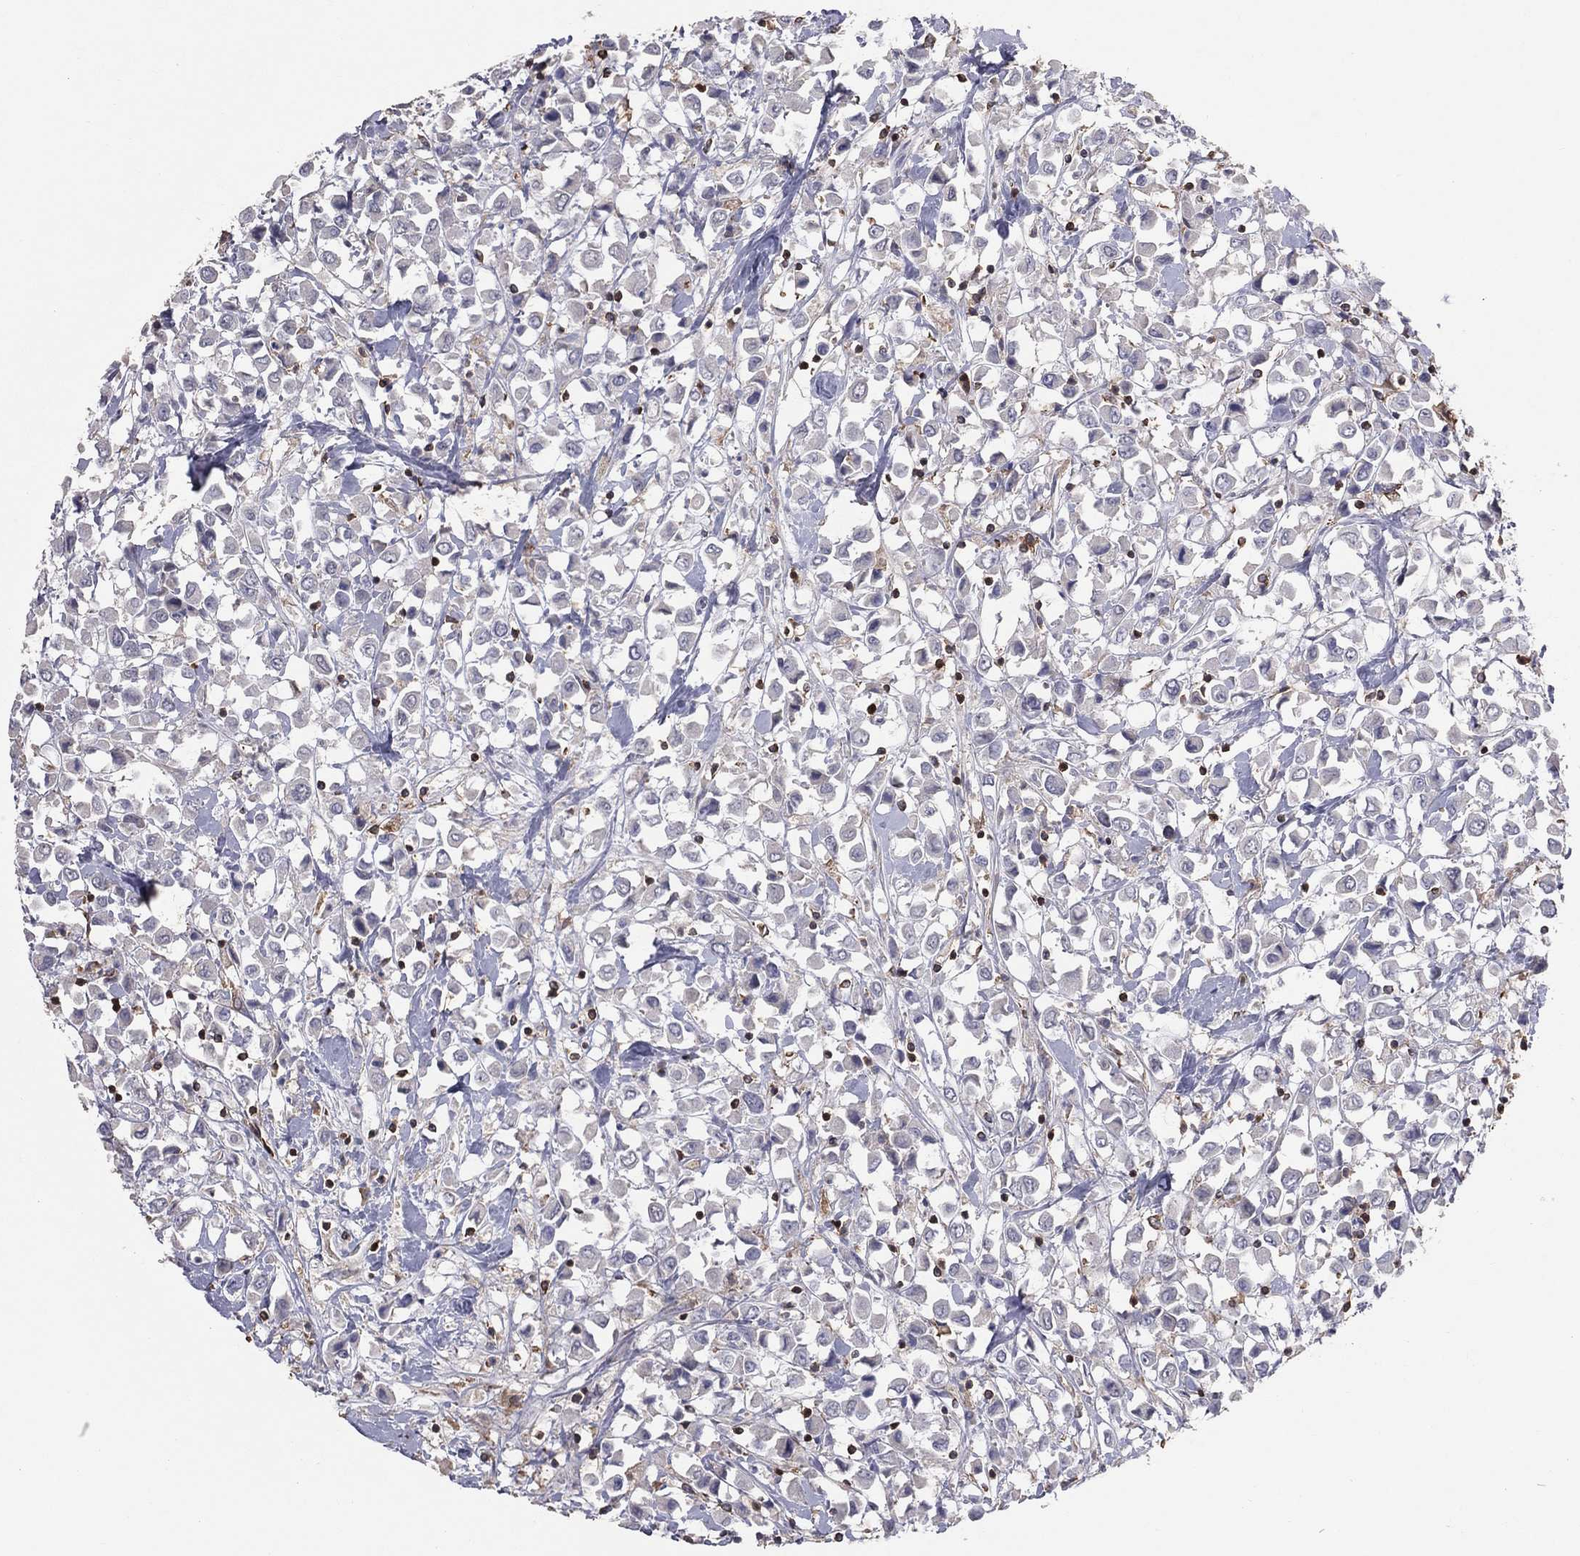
{"staining": {"intensity": "negative", "quantity": "none", "location": "none"}, "tissue": "breast cancer", "cell_type": "Tumor cells", "image_type": "cancer", "snomed": [{"axis": "morphology", "description": "Duct carcinoma"}, {"axis": "topography", "description": "Breast"}], "caption": "Immunohistochemical staining of human invasive ductal carcinoma (breast) demonstrates no significant expression in tumor cells. Nuclei are stained in blue.", "gene": "PSTPIP1", "patient": {"sex": "female", "age": 61}}